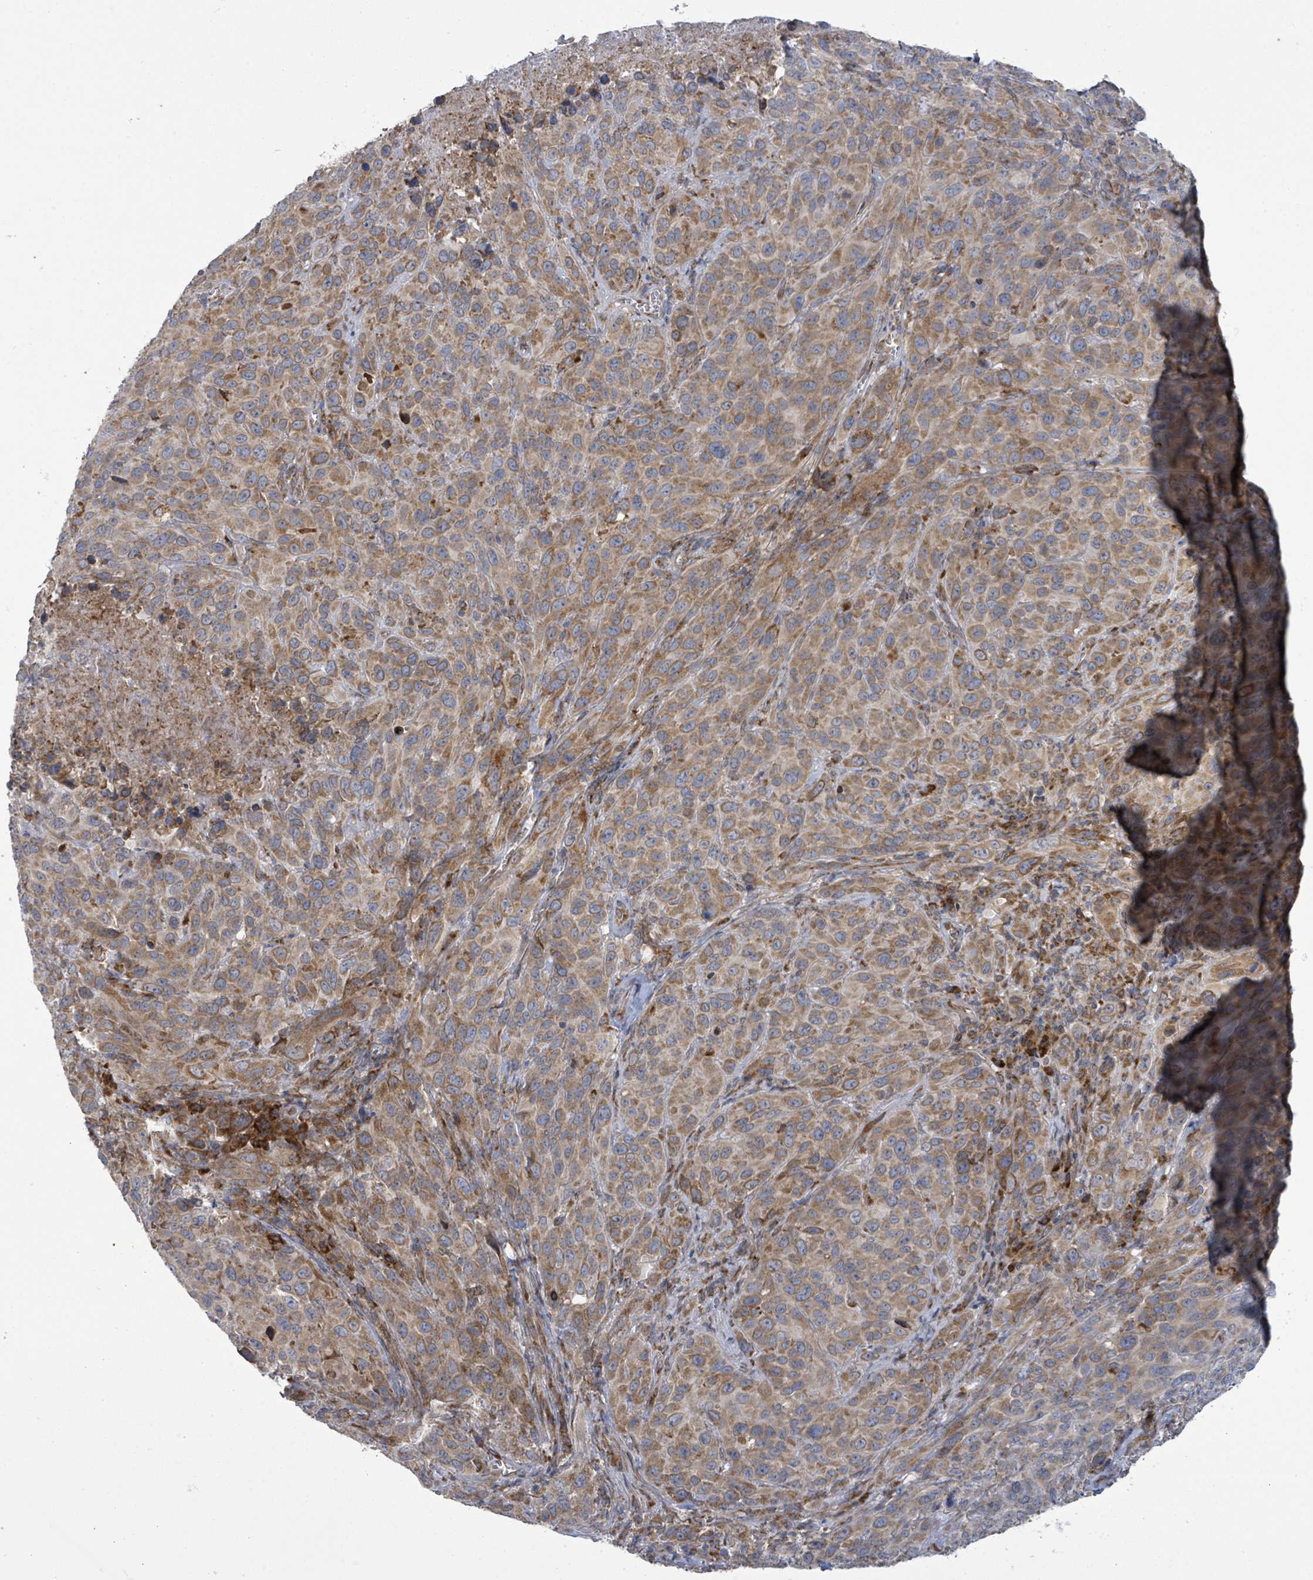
{"staining": {"intensity": "moderate", "quantity": ">75%", "location": "cytoplasmic/membranous"}, "tissue": "cervical cancer", "cell_type": "Tumor cells", "image_type": "cancer", "snomed": [{"axis": "morphology", "description": "Squamous cell carcinoma, NOS"}, {"axis": "topography", "description": "Cervix"}], "caption": "An immunohistochemistry photomicrograph of neoplastic tissue is shown. Protein staining in brown labels moderate cytoplasmic/membranous positivity in cervical cancer (squamous cell carcinoma) within tumor cells. The protein of interest is stained brown, and the nuclei are stained in blue (DAB IHC with brightfield microscopy, high magnification).", "gene": "NOMO1", "patient": {"sex": "female", "age": 51}}